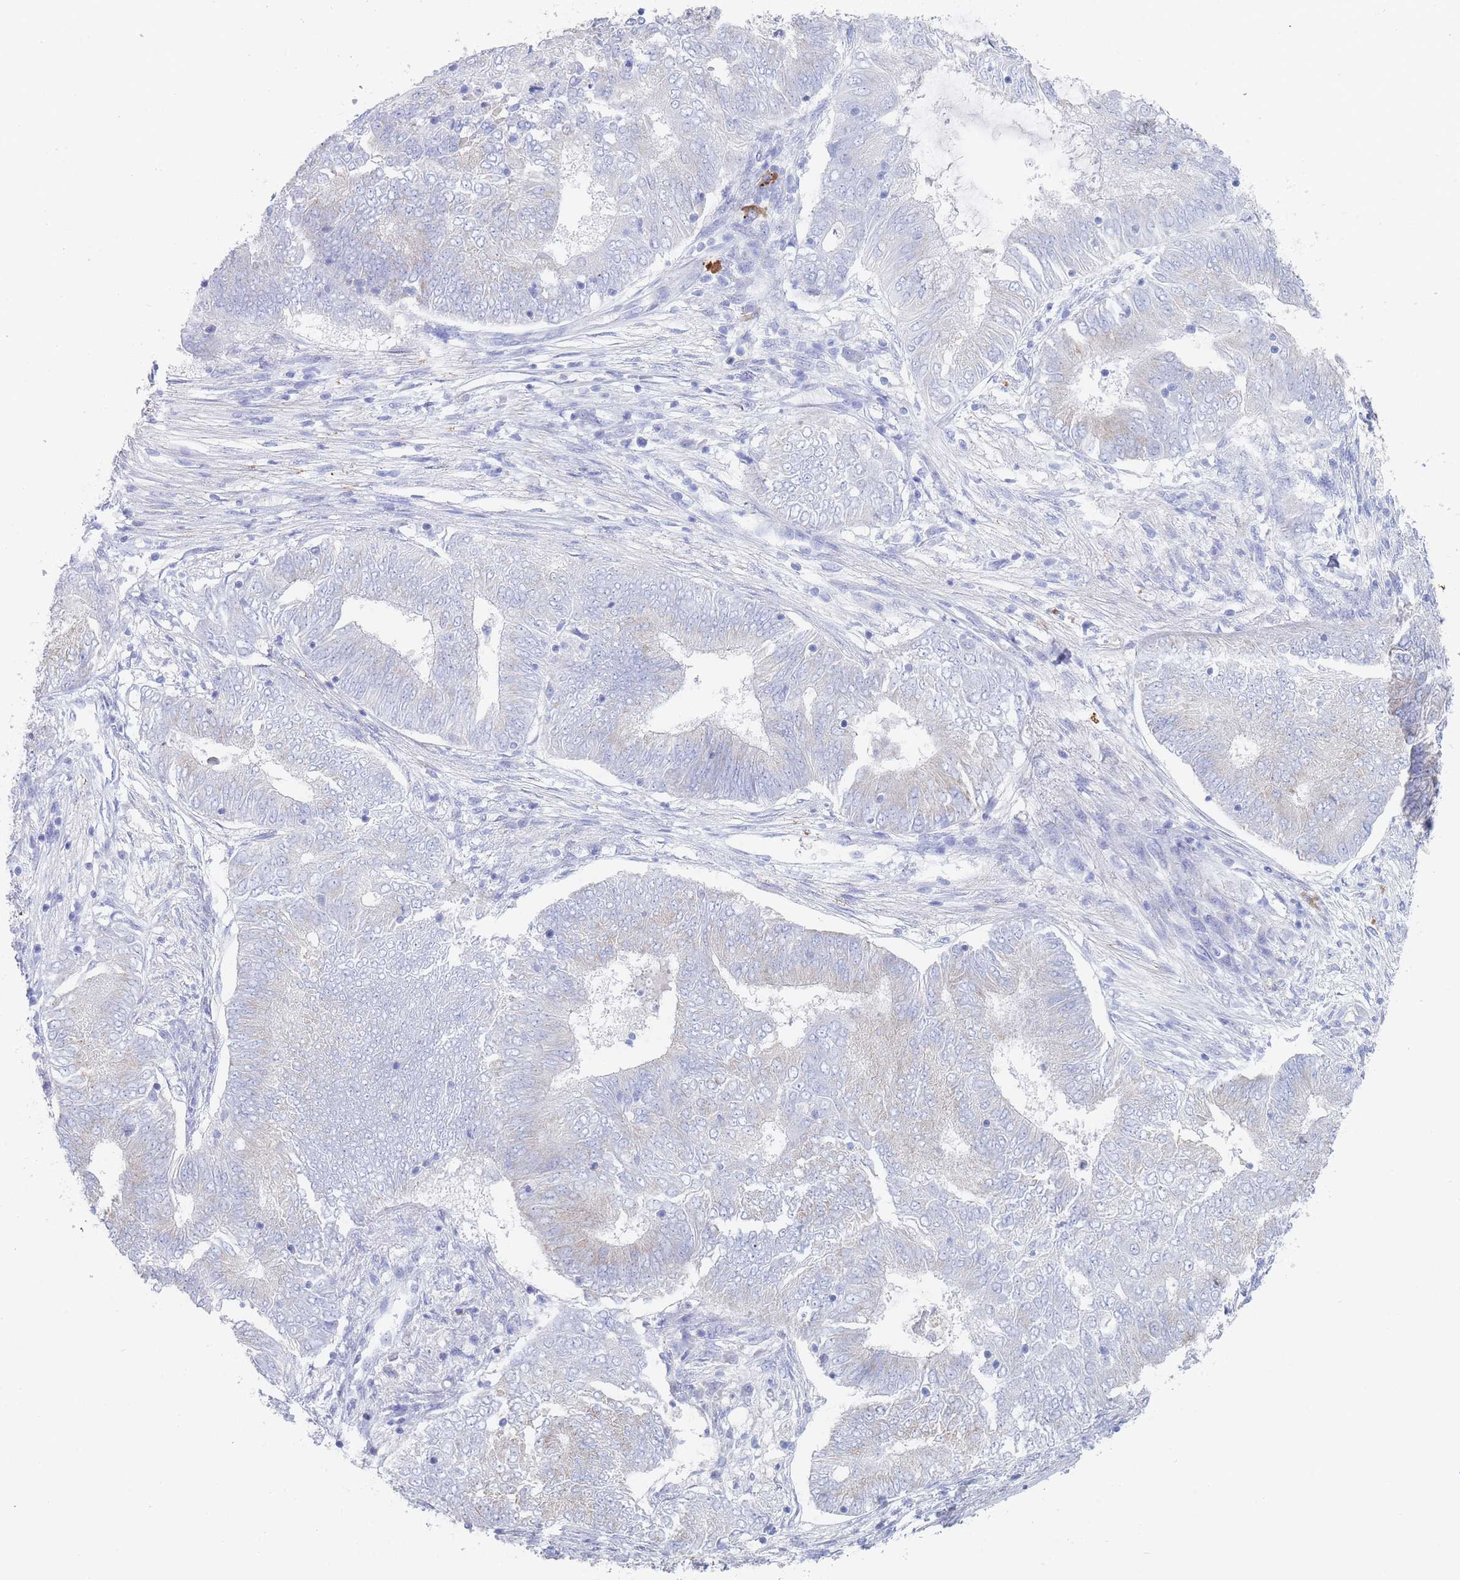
{"staining": {"intensity": "weak", "quantity": "<25%", "location": "cytoplasmic/membranous"}, "tissue": "endometrial cancer", "cell_type": "Tumor cells", "image_type": "cancer", "snomed": [{"axis": "morphology", "description": "Adenocarcinoma, NOS"}, {"axis": "topography", "description": "Endometrium"}], "caption": "Human adenocarcinoma (endometrial) stained for a protein using immunohistochemistry demonstrates no expression in tumor cells.", "gene": "SLC25A35", "patient": {"sex": "female", "age": 62}}